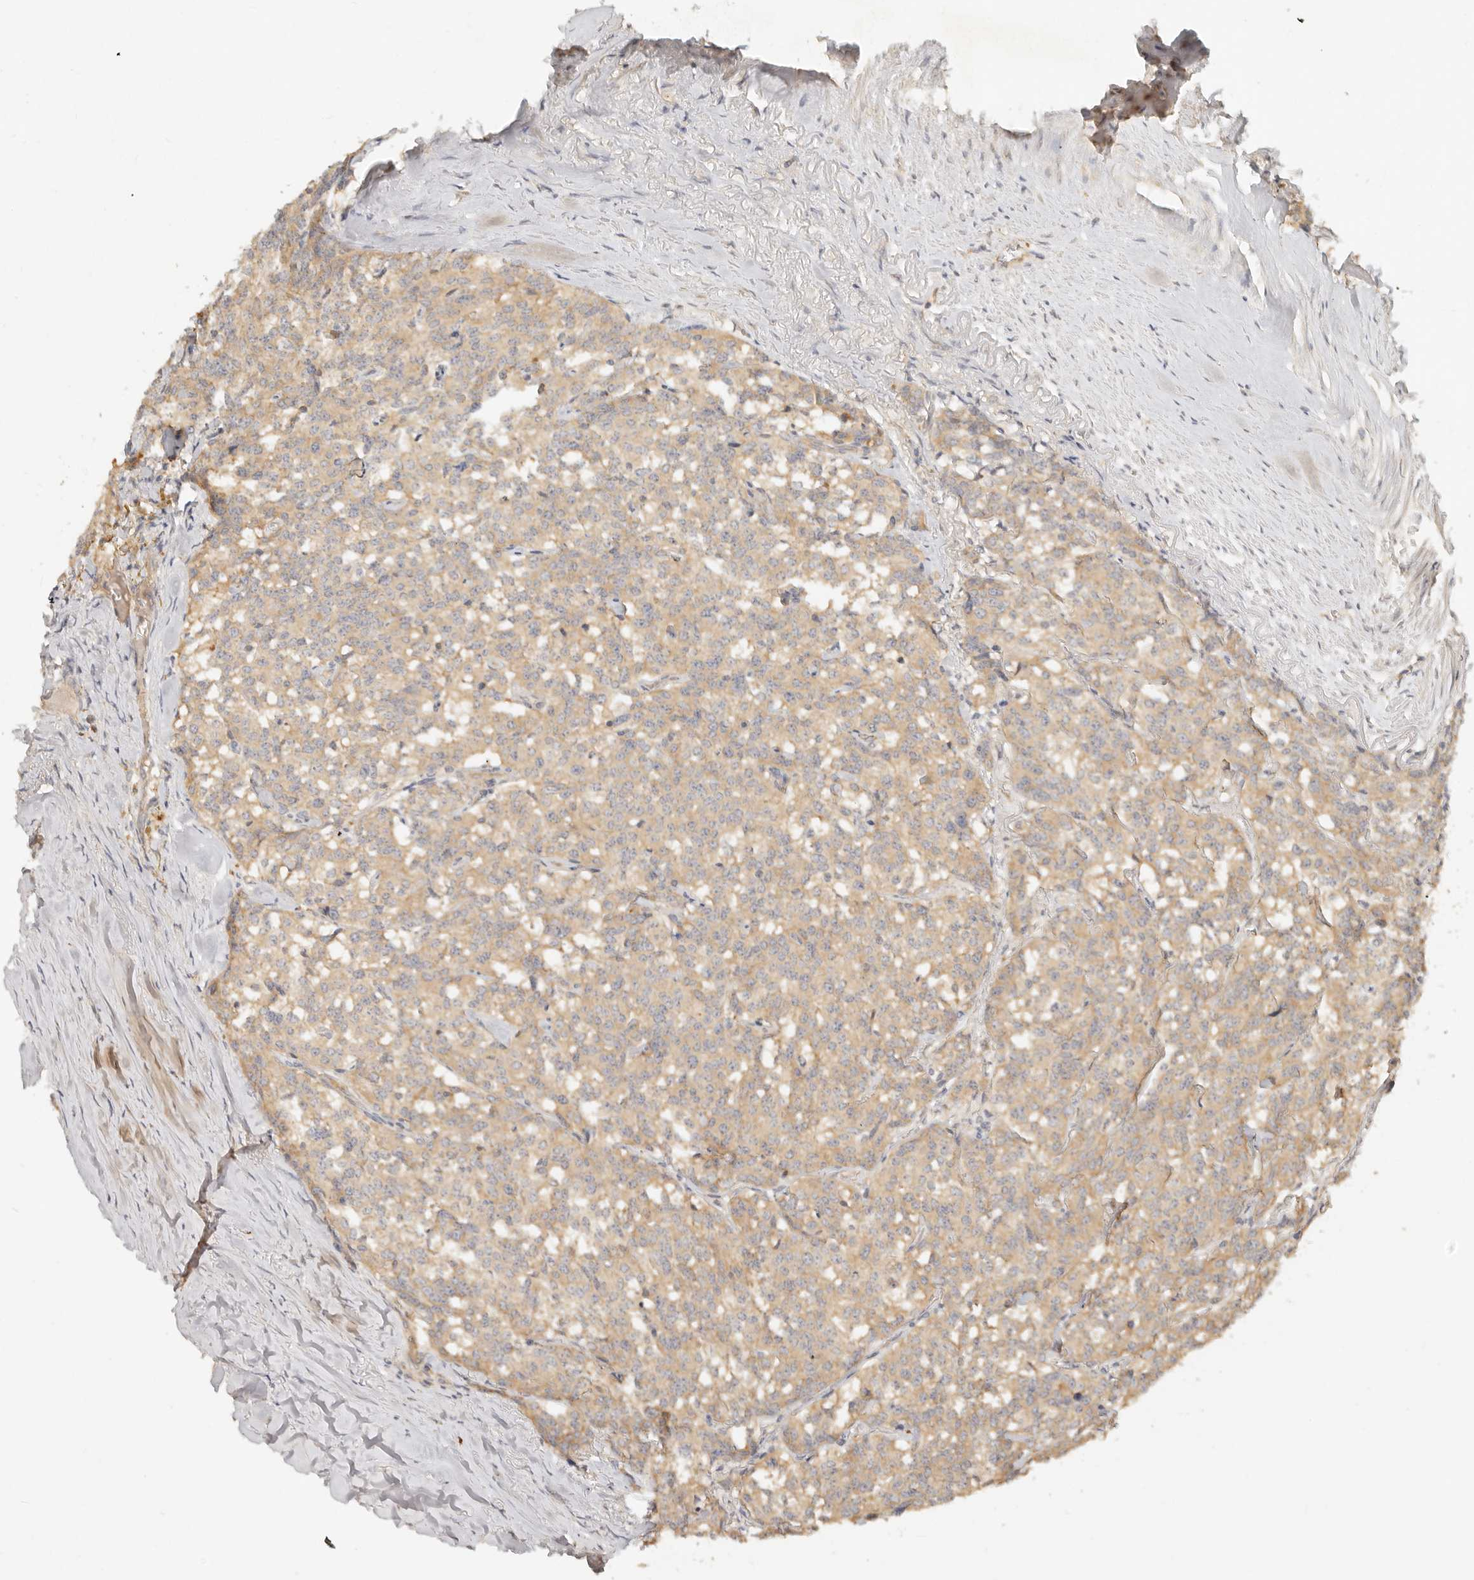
{"staining": {"intensity": "weak", "quantity": ">75%", "location": "cytoplasmic/membranous"}, "tissue": "carcinoid", "cell_type": "Tumor cells", "image_type": "cancer", "snomed": [{"axis": "morphology", "description": "Carcinoid, malignant, NOS"}, {"axis": "topography", "description": "Lung"}], "caption": "IHC image of neoplastic tissue: malignant carcinoid stained using immunohistochemistry (IHC) shows low levels of weak protein expression localized specifically in the cytoplasmic/membranous of tumor cells, appearing as a cytoplasmic/membranous brown color.", "gene": "HECTD3", "patient": {"sex": "female", "age": 46}}